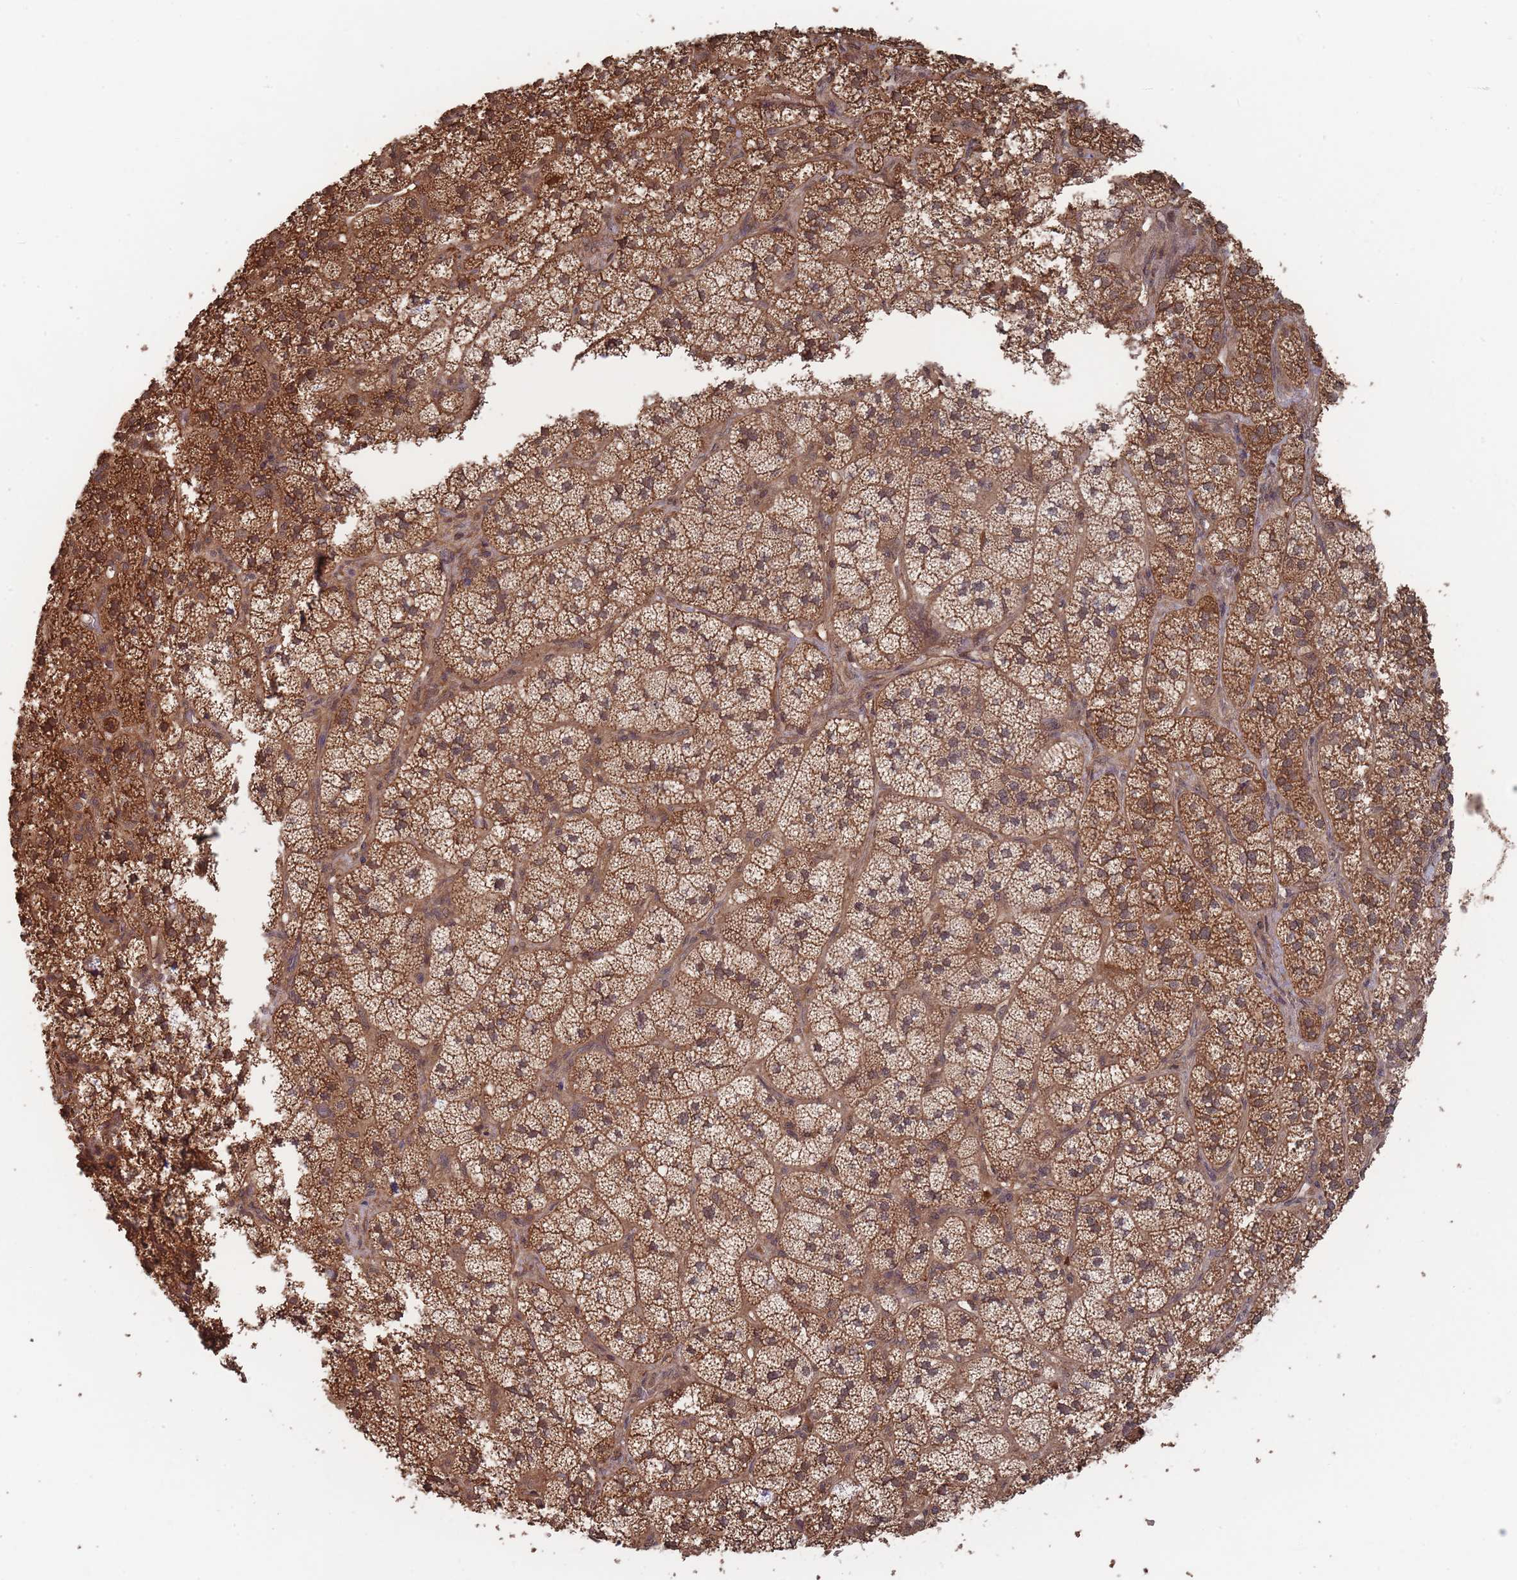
{"staining": {"intensity": "moderate", "quantity": ">75%", "location": "cytoplasmic/membranous,nuclear"}, "tissue": "adrenal gland", "cell_type": "Glandular cells", "image_type": "normal", "snomed": [{"axis": "morphology", "description": "Normal tissue, NOS"}, {"axis": "topography", "description": "Adrenal gland"}], "caption": "DAB (3,3'-diaminobenzidine) immunohistochemical staining of unremarkable human adrenal gland shows moderate cytoplasmic/membranous,nuclear protein positivity in about >75% of glandular cells. (Stains: DAB (3,3'-diaminobenzidine) in brown, nuclei in blue, Microscopy: brightfield microscopy at high magnification).", "gene": "SF3B1", "patient": {"sex": "female", "age": 58}}